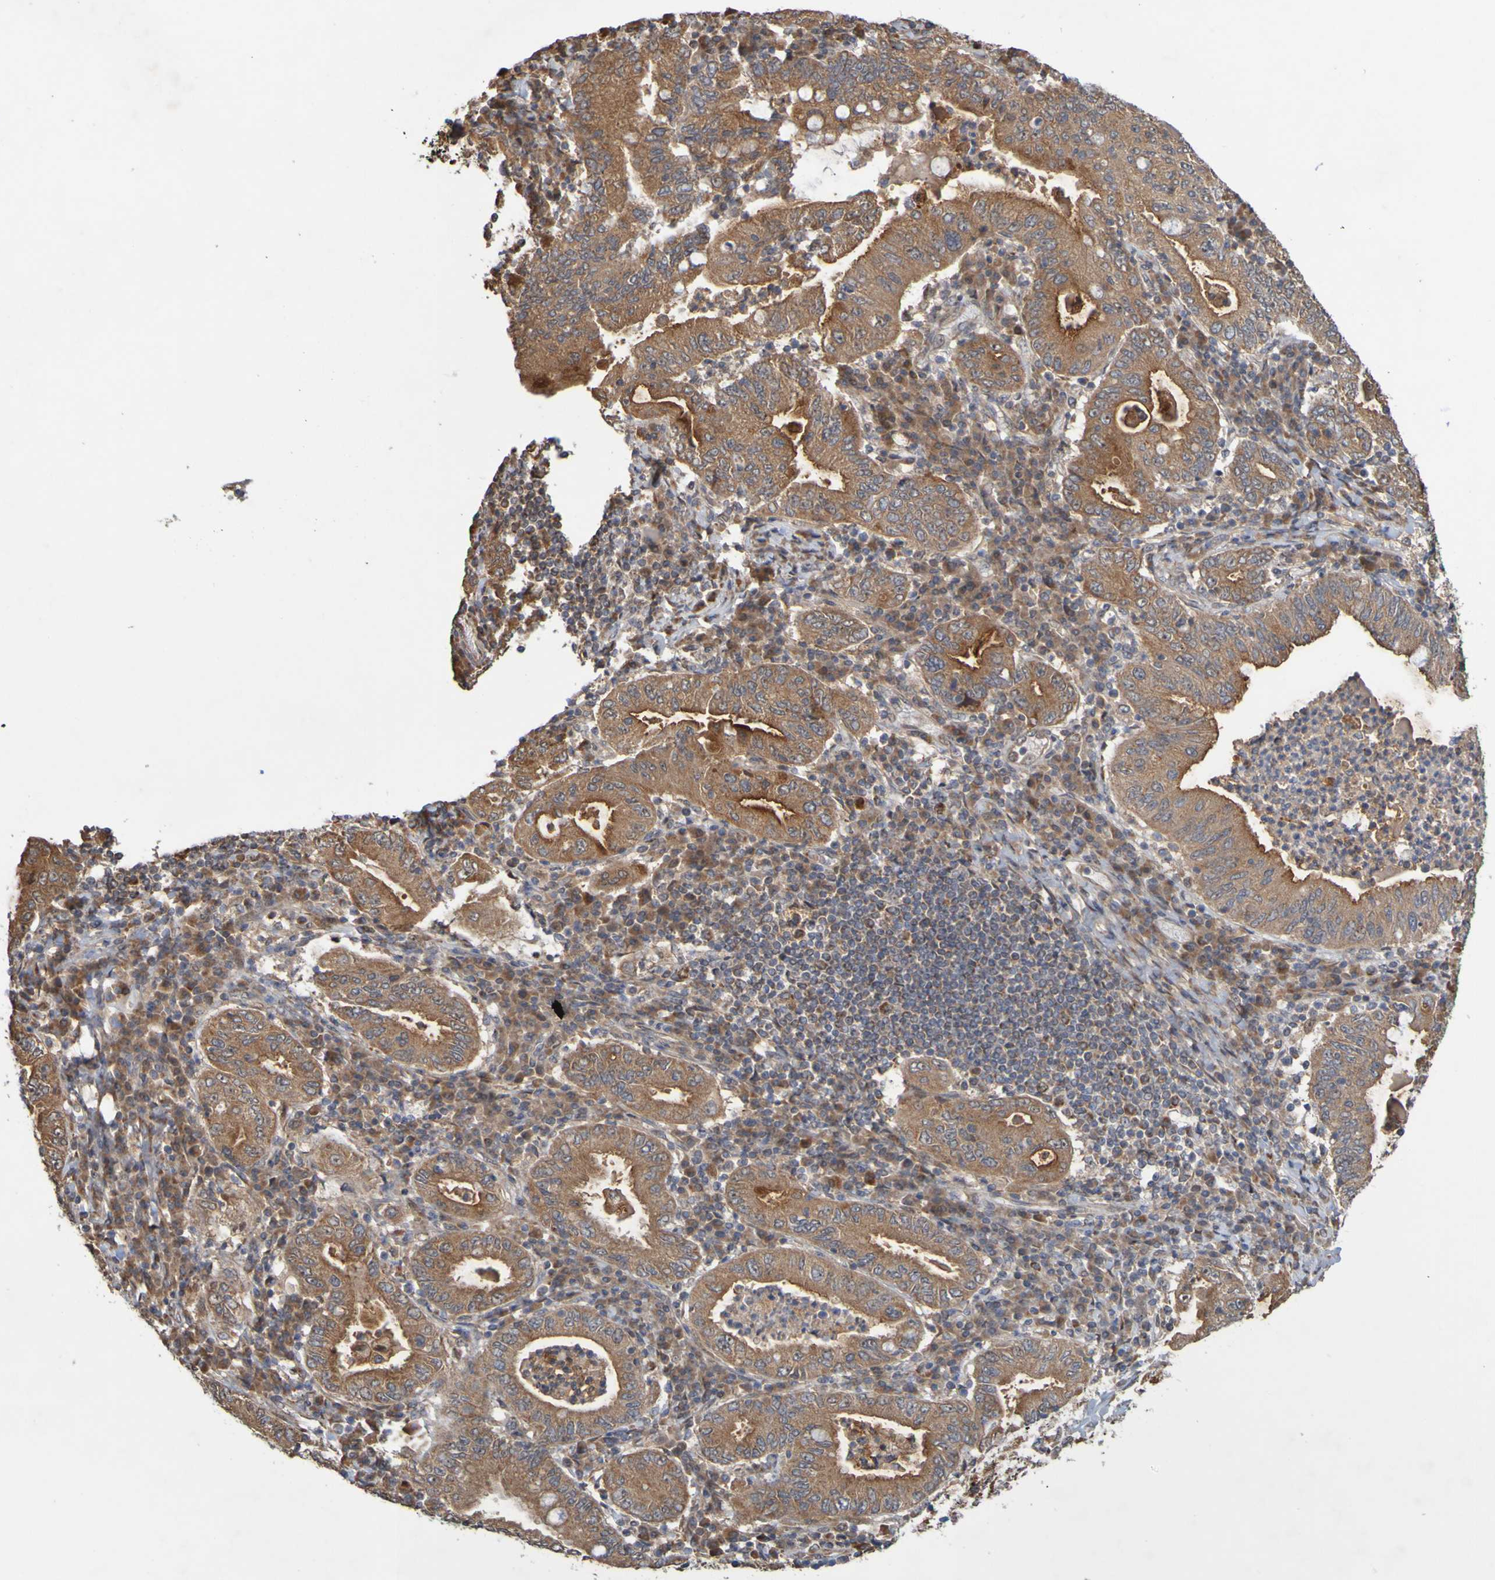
{"staining": {"intensity": "moderate", "quantity": ">75%", "location": "cytoplasmic/membranous"}, "tissue": "stomach cancer", "cell_type": "Tumor cells", "image_type": "cancer", "snomed": [{"axis": "morphology", "description": "Normal tissue, NOS"}, {"axis": "morphology", "description": "Adenocarcinoma, NOS"}, {"axis": "topography", "description": "Esophagus"}, {"axis": "topography", "description": "Stomach, upper"}, {"axis": "topography", "description": "Peripheral nerve tissue"}], "caption": "Moderate cytoplasmic/membranous protein expression is identified in approximately >75% of tumor cells in stomach adenocarcinoma.", "gene": "TMBIM1", "patient": {"sex": "male", "age": 62}}